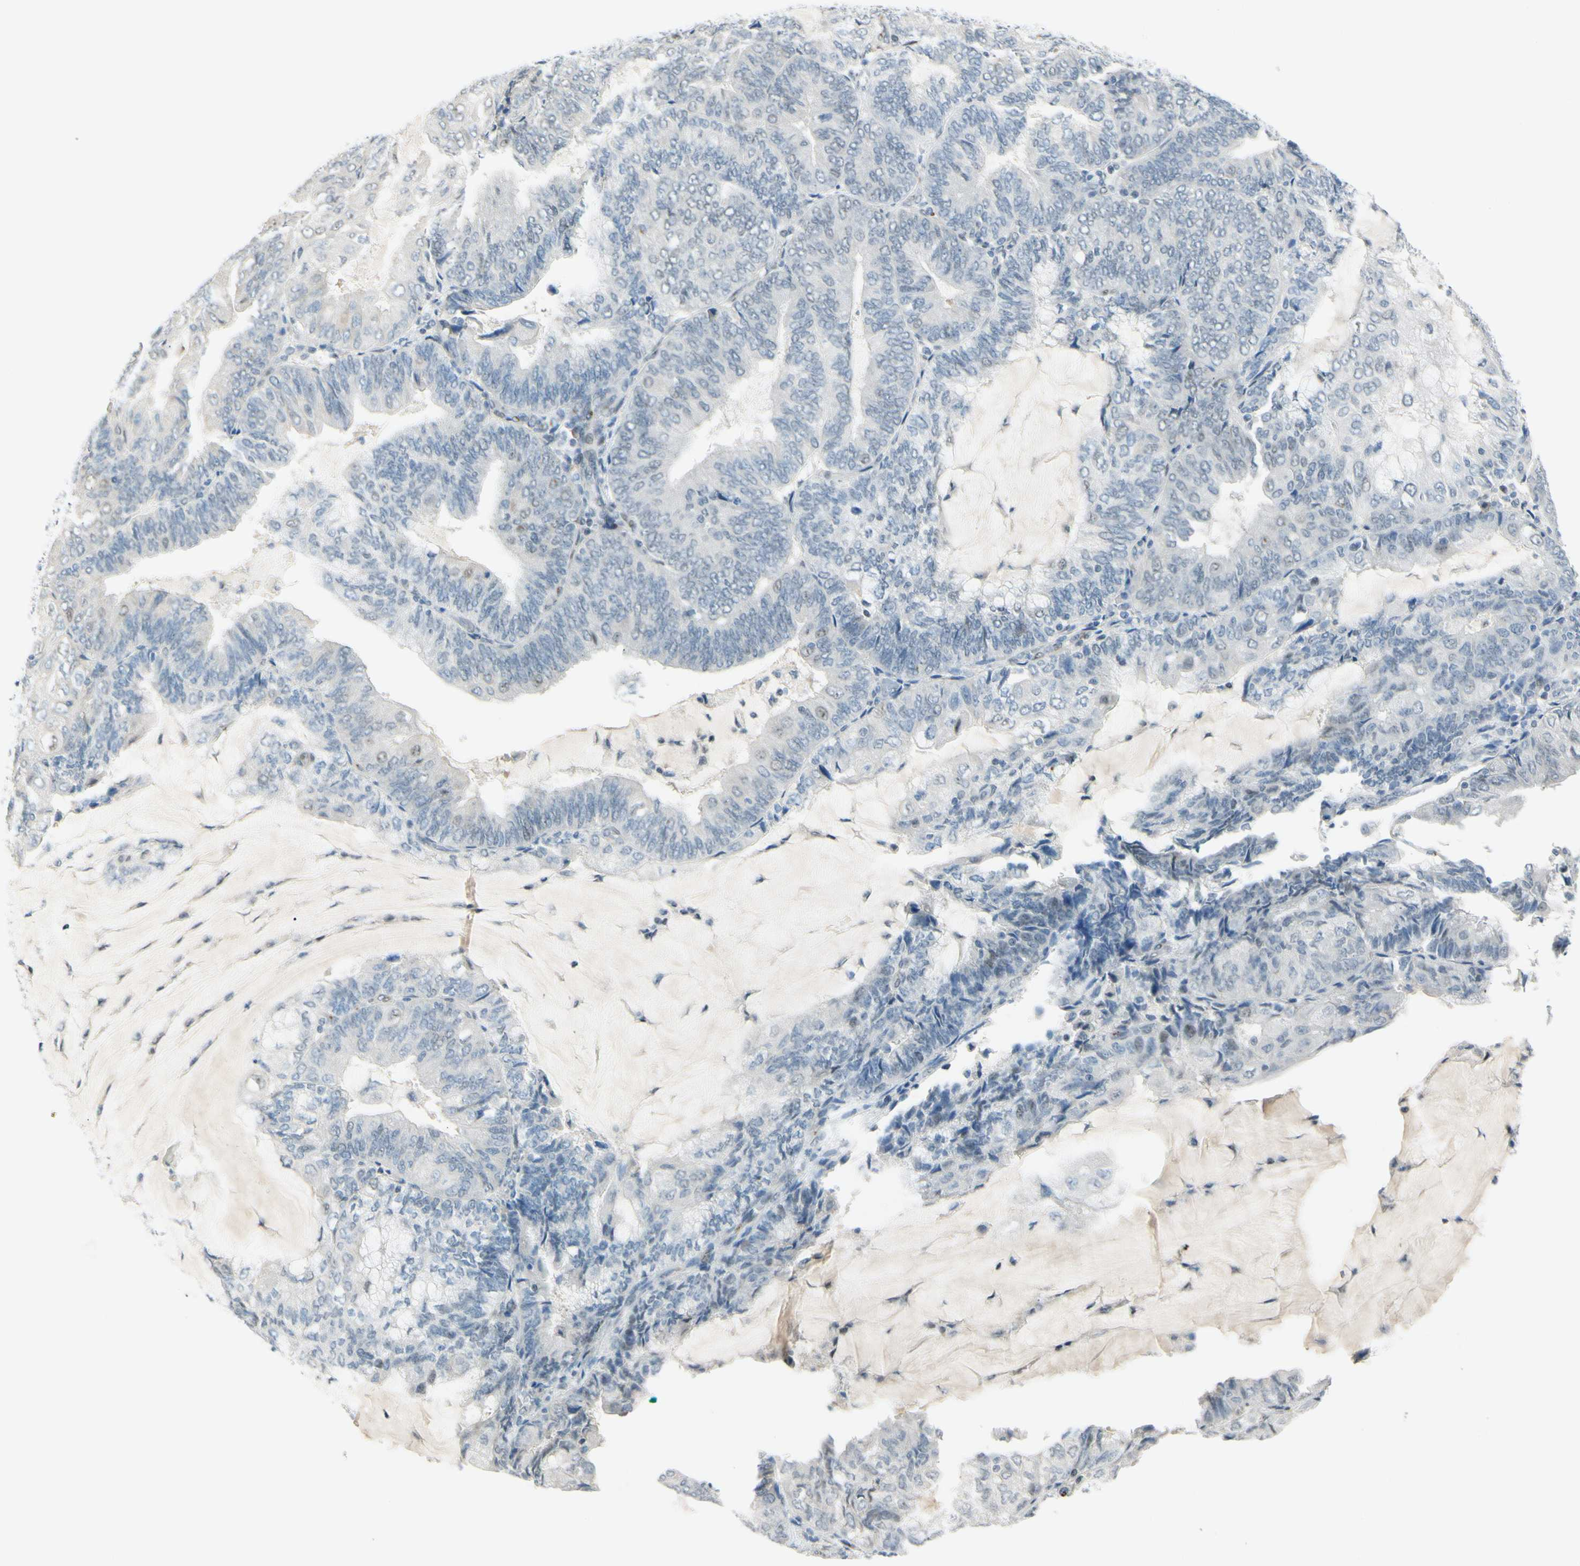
{"staining": {"intensity": "negative", "quantity": "none", "location": "none"}, "tissue": "endometrial cancer", "cell_type": "Tumor cells", "image_type": "cancer", "snomed": [{"axis": "morphology", "description": "Adenocarcinoma, NOS"}, {"axis": "topography", "description": "Endometrium"}], "caption": "An immunohistochemistry image of endometrial cancer (adenocarcinoma) is shown. There is no staining in tumor cells of endometrial cancer (adenocarcinoma).", "gene": "B4GALNT1", "patient": {"sex": "female", "age": 81}}